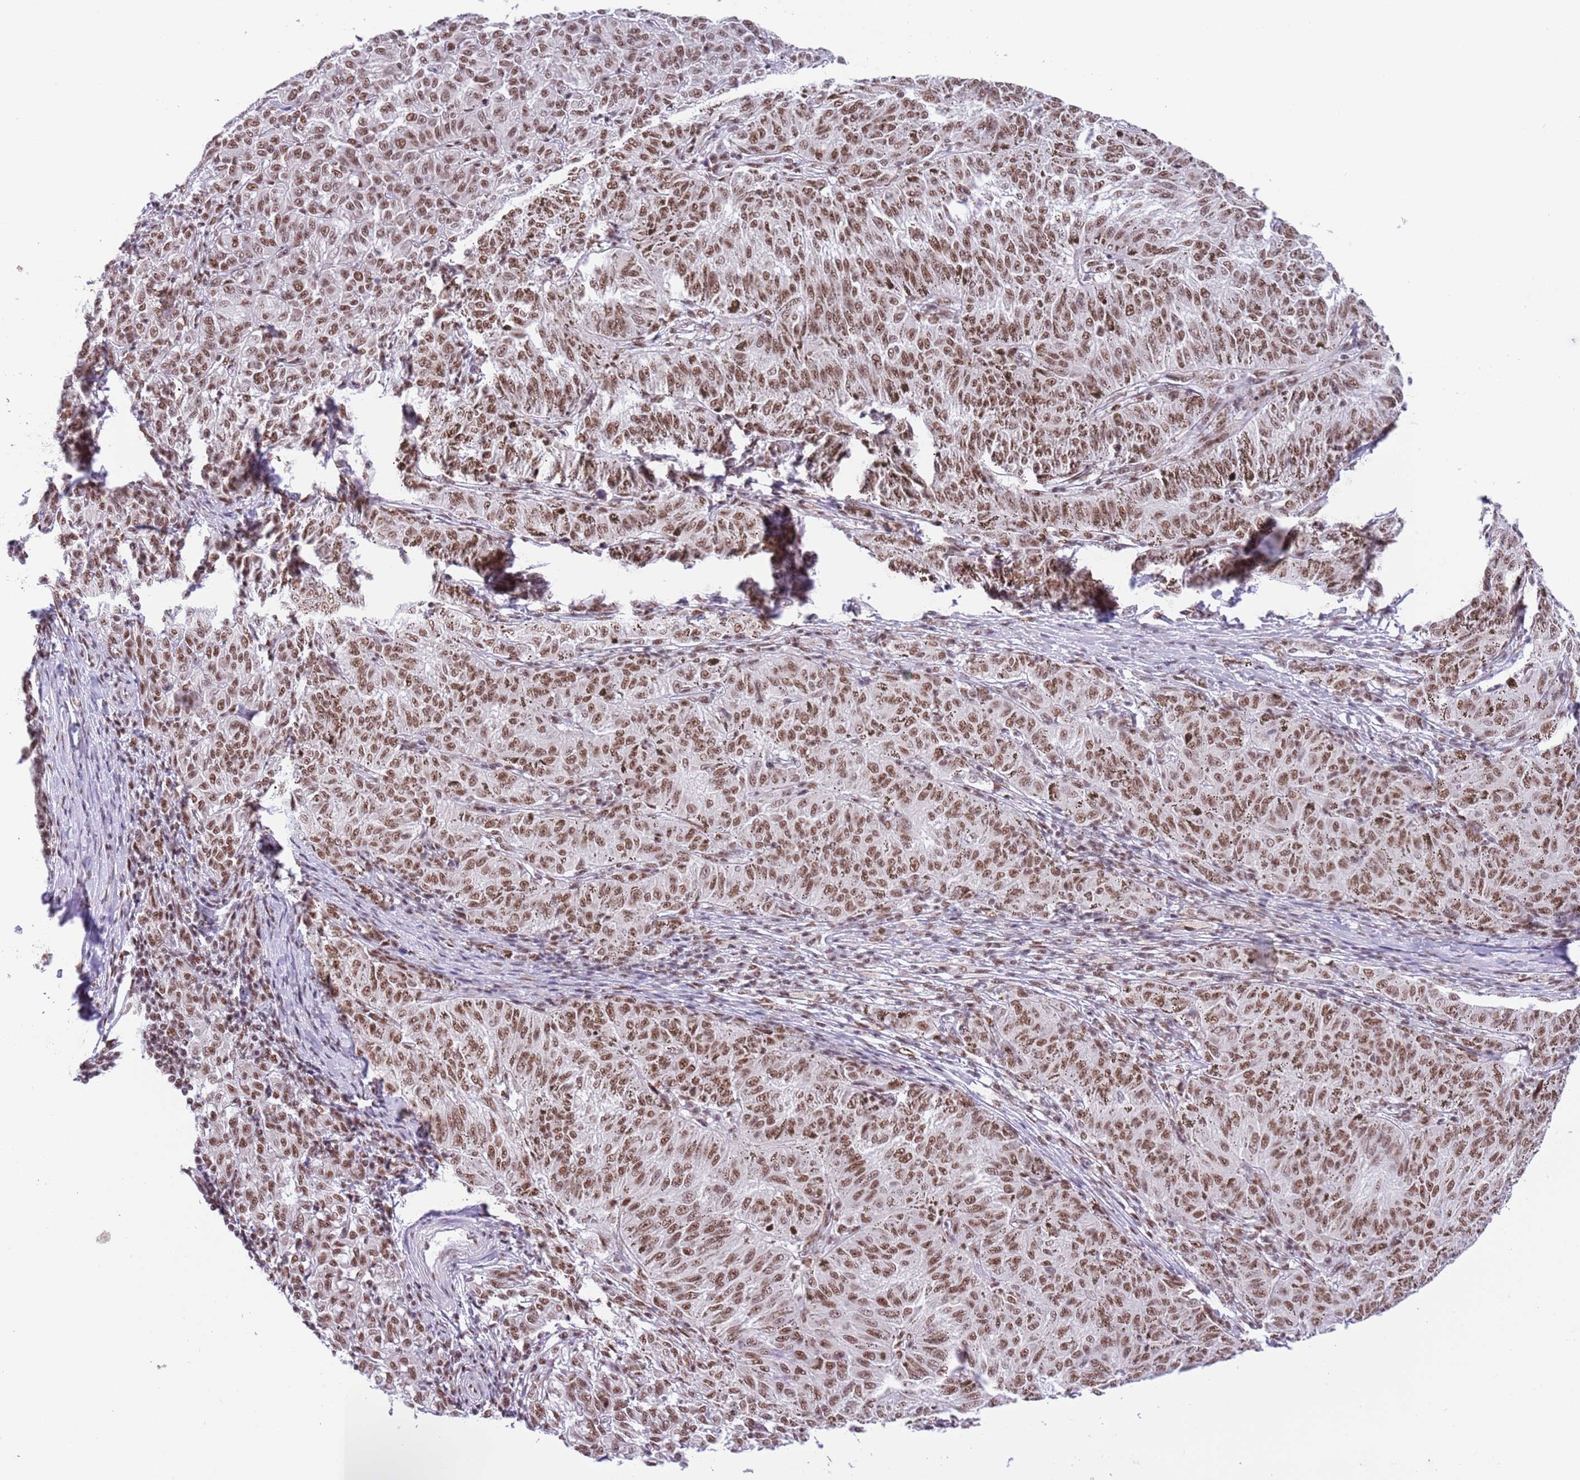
{"staining": {"intensity": "moderate", "quantity": ">75%", "location": "nuclear"}, "tissue": "melanoma", "cell_type": "Tumor cells", "image_type": "cancer", "snomed": [{"axis": "morphology", "description": "Malignant melanoma, NOS"}, {"axis": "topography", "description": "Skin"}], "caption": "IHC photomicrograph of neoplastic tissue: human melanoma stained using immunohistochemistry displays medium levels of moderate protein expression localized specifically in the nuclear of tumor cells, appearing as a nuclear brown color.", "gene": "SF3A2", "patient": {"sex": "female", "age": 72}}